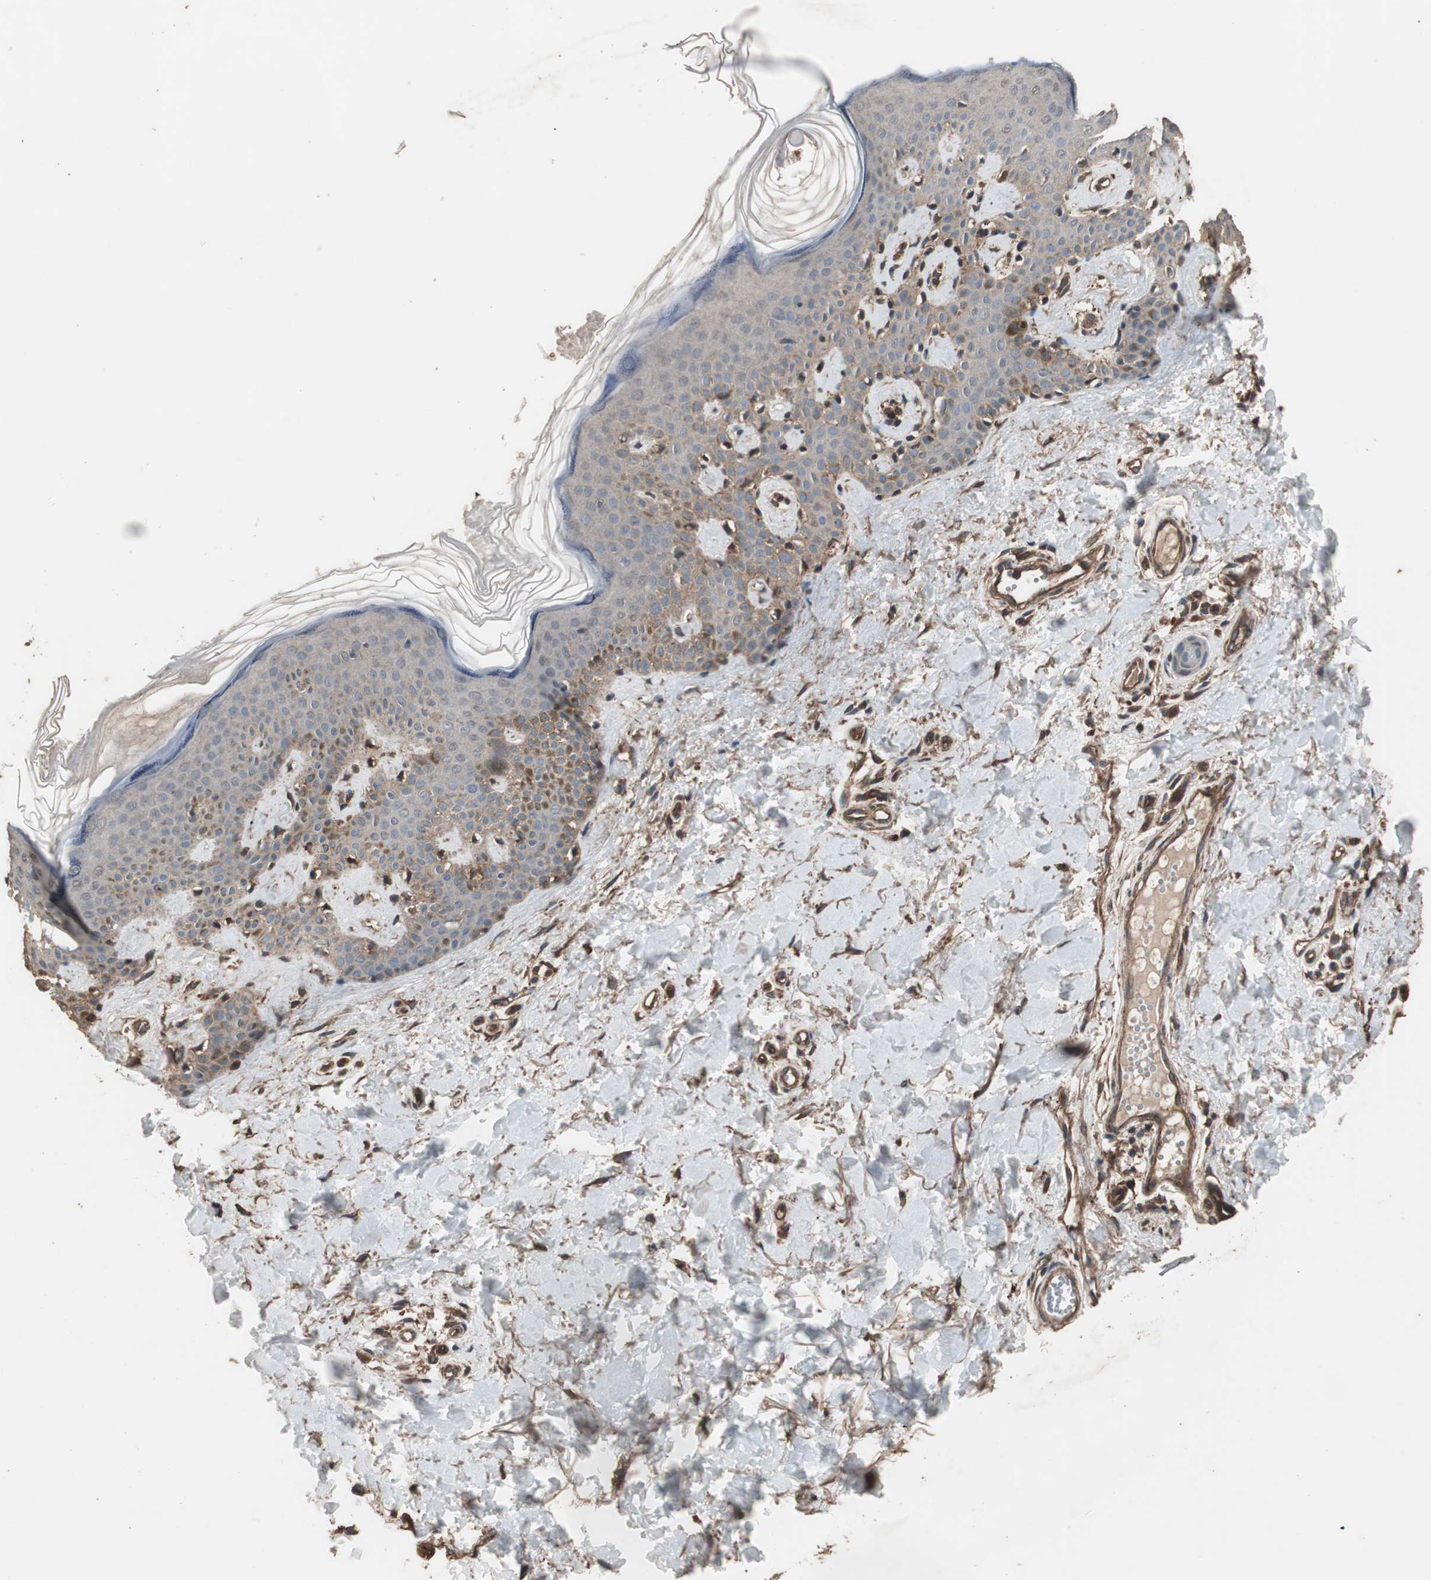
{"staining": {"intensity": "moderate", "quantity": ">75%", "location": "cytoplasmic/membranous"}, "tissue": "skin", "cell_type": "Fibroblasts", "image_type": "normal", "snomed": [{"axis": "morphology", "description": "Normal tissue, NOS"}, {"axis": "topography", "description": "Skin"}], "caption": "Protein expression analysis of benign skin reveals moderate cytoplasmic/membranous positivity in about >75% of fibroblasts. Nuclei are stained in blue.", "gene": "CCN4", "patient": {"sex": "male", "age": 67}}